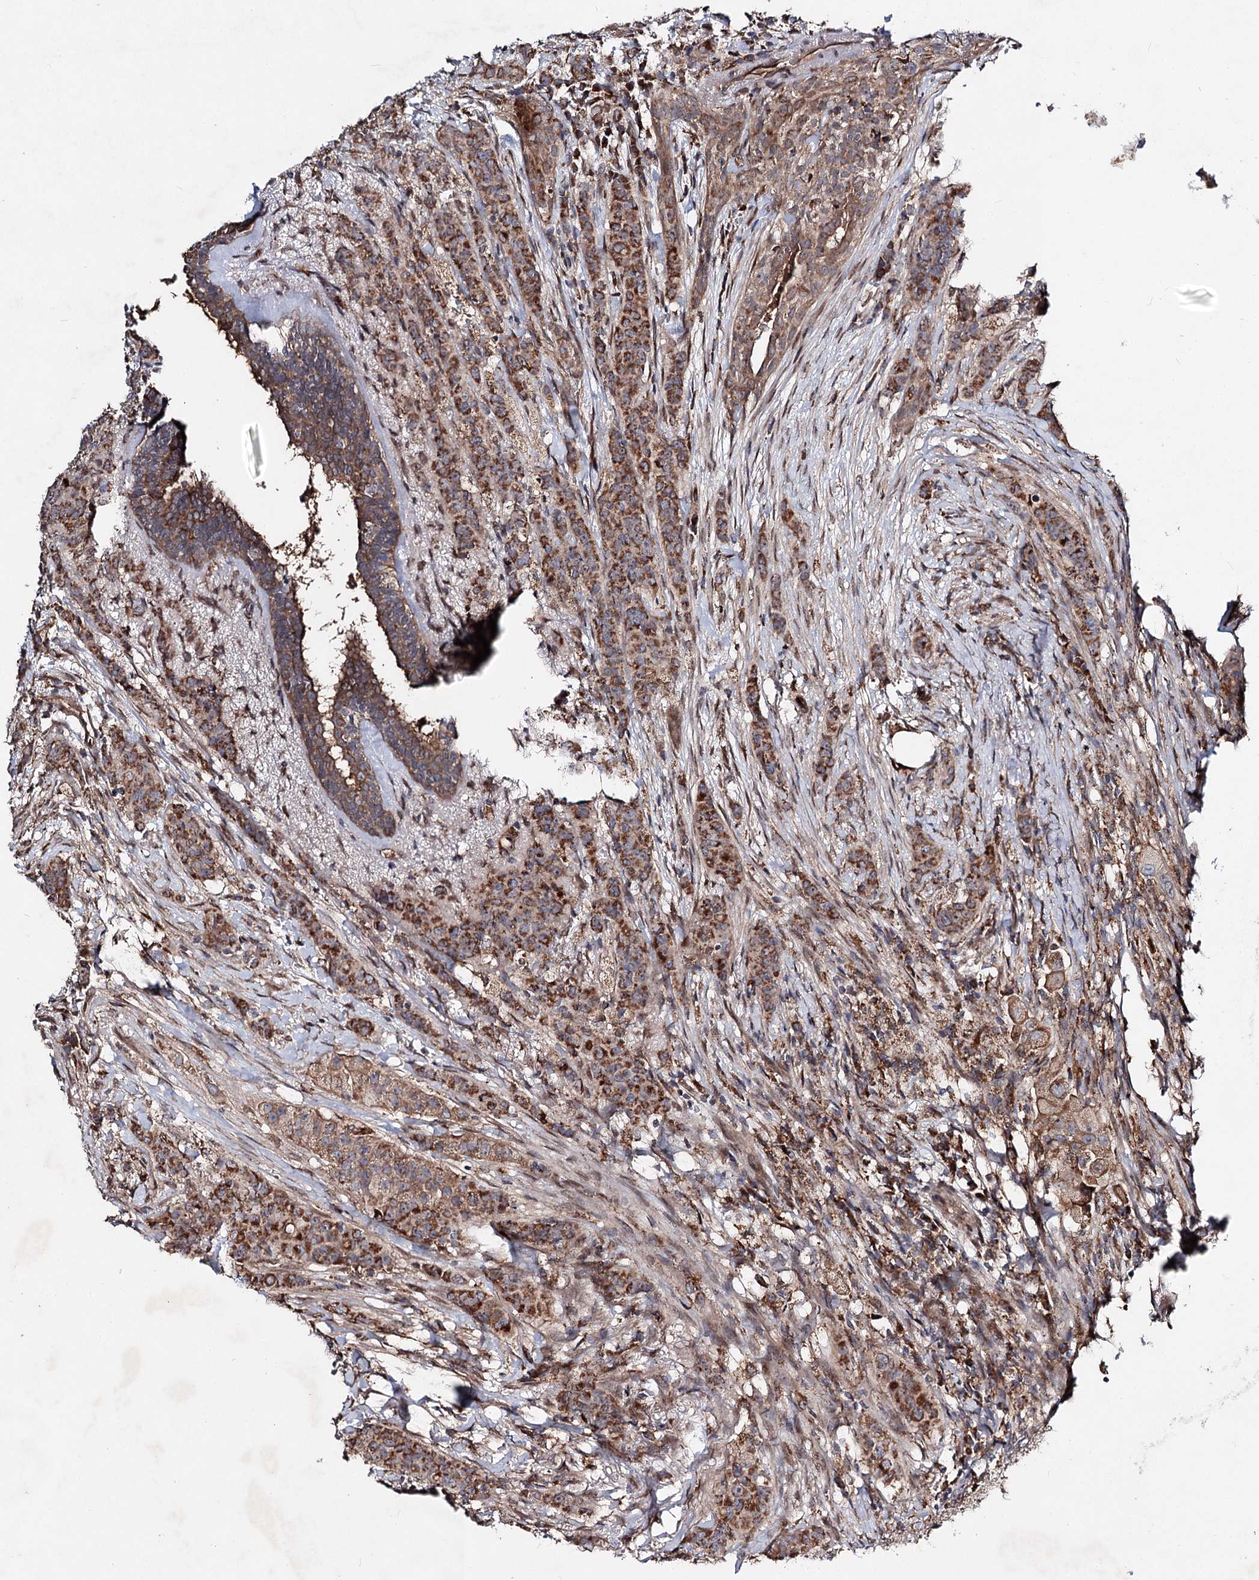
{"staining": {"intensity": "strong", "quantity": ">75%", "location": "cytoplasmic/membranous"}, "tissue": "breast cancer", "cell_type": "Tumor cells", "image_type": "cancer", "snomed": [{"axis": "morphology", "description": "Duct carcinoma"}, {"axis": "topography", "description": "Breast"}], "caption": "Breast cancer (intraductal carcinoma) was stained to show a protein in brown. There is high levels of strong cytoplasmic/membranous expression in approximately >75% of tumor cells.", "gene": "MSANTD2", "patient": {"sex": "female", "age": 40}}